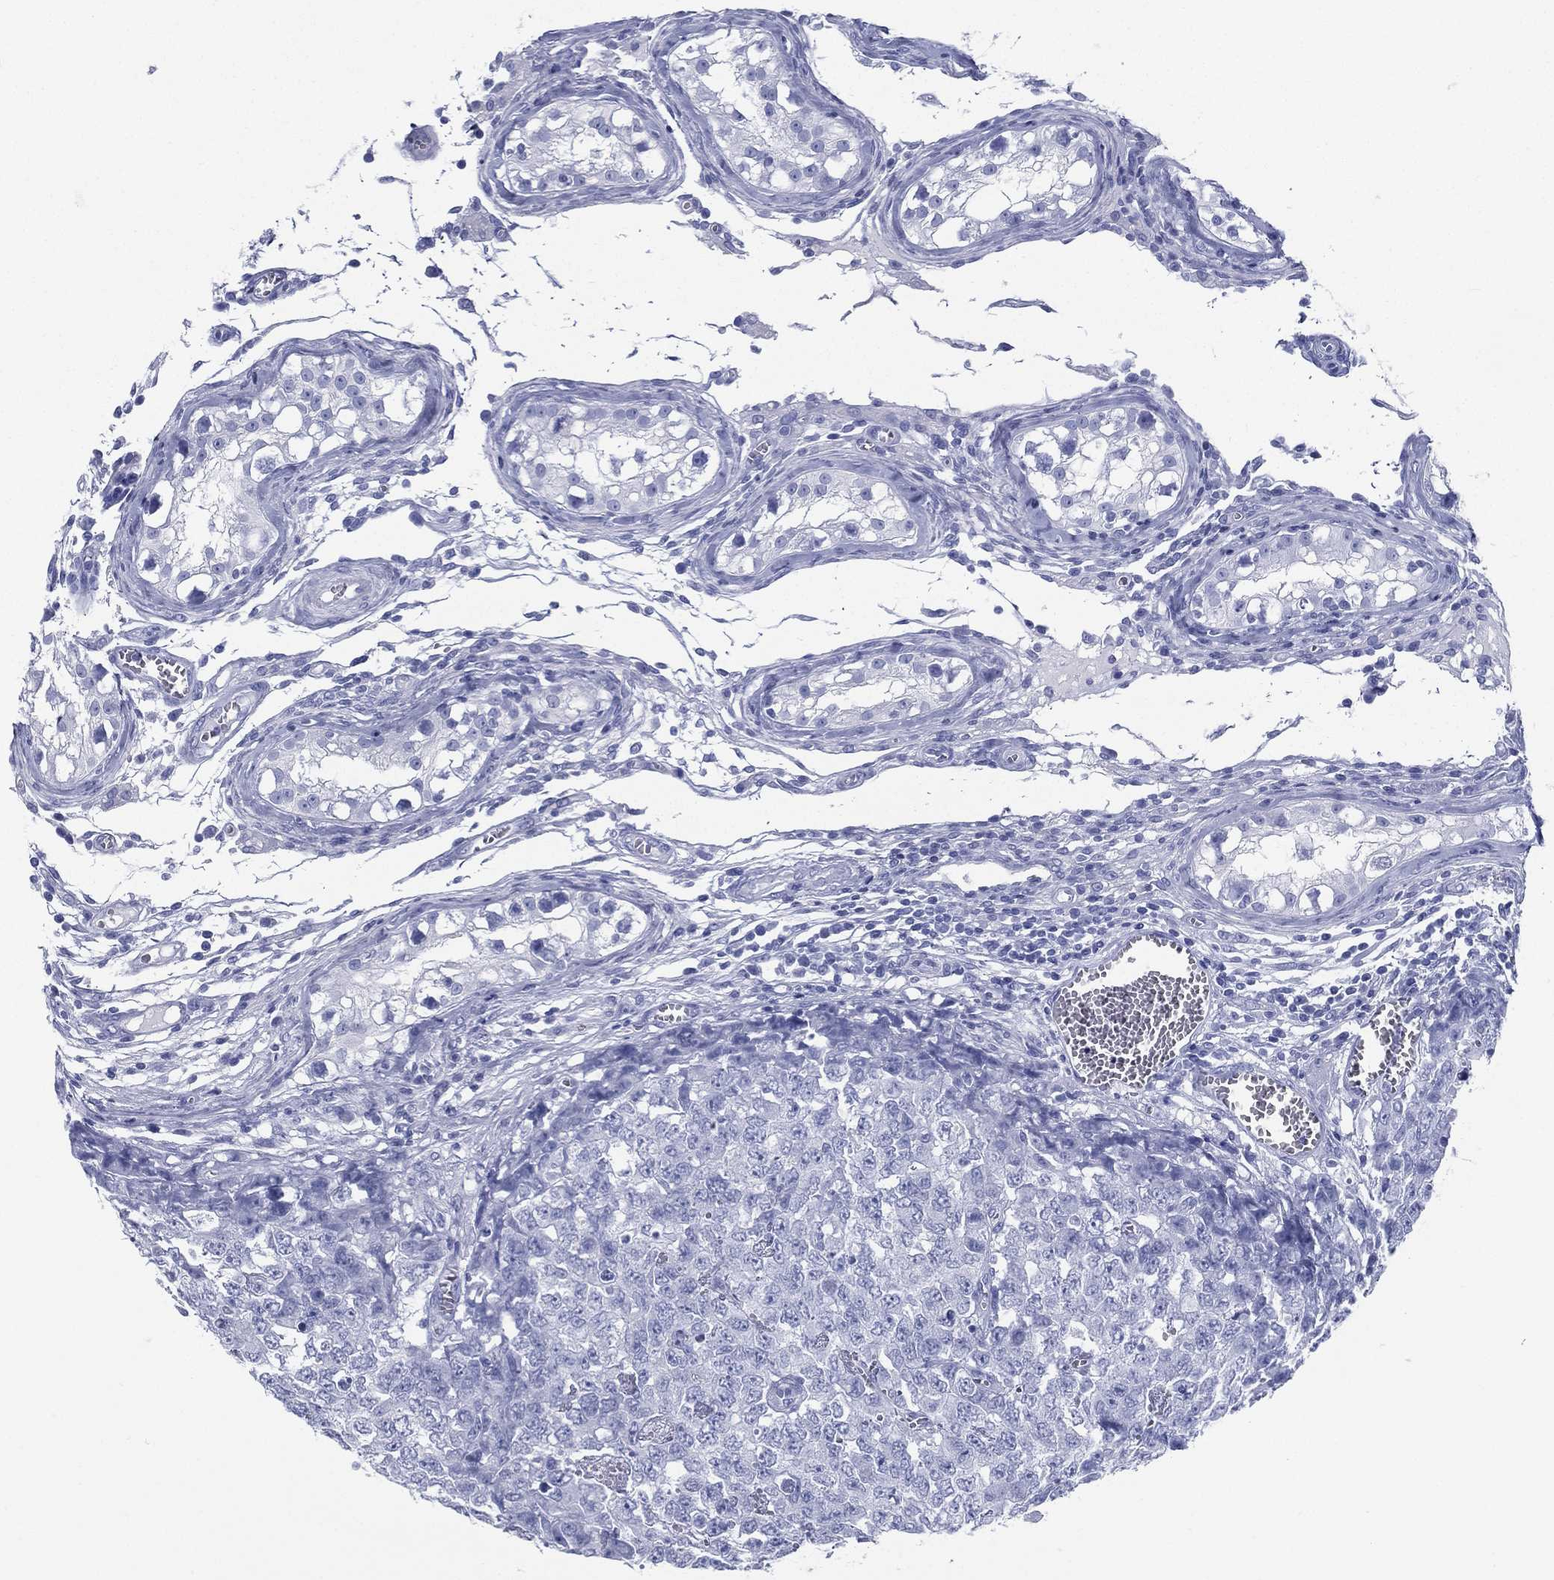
{"staining": {"intensity": "negative", "quantity": "none", "location": "none"}, "tissue": "testis cancer", "cell_type": "Tumor cells", "image_type": "cancer", "snomed": [{"axis": "morphology", "description": "Carcinoma, Embryonal, NOS"}, {"axis": "topography", "description": "Testis"}], "caption": "This is an immunohistochemistry micrograph of testis cancer (embryonal carcinoma). There is no expression in tumor cells.", "gene": "RSPH4A", "patient": {"sex": "male", "age": 23}}